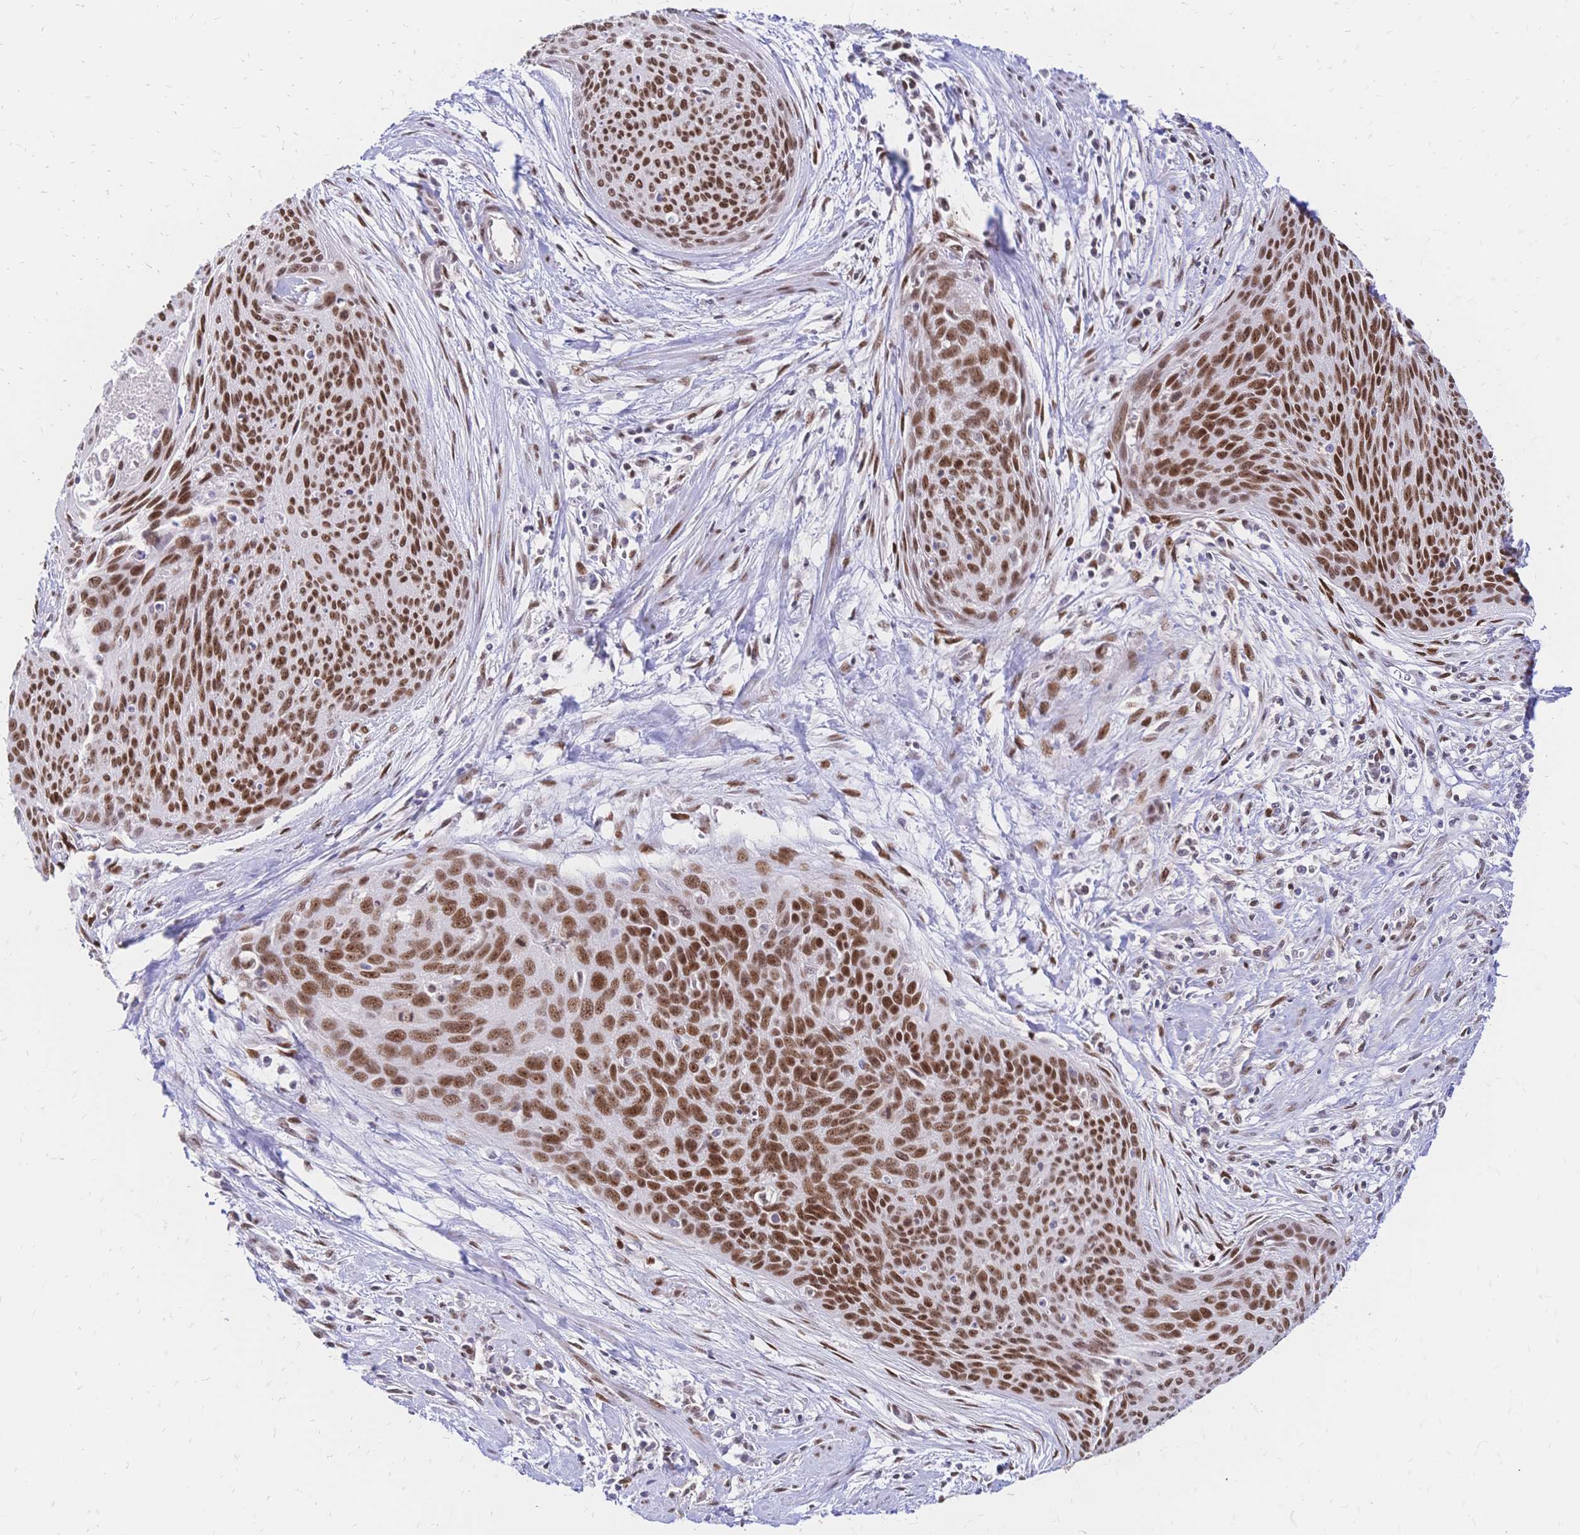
{"staining": {"intensity": "moderate", "quantity": ">75%", "location": "nuclear"}, "tissue": "cervical cancer", "cell_type": "Tumor cells", "image_type": "cancer", "snomed": [{"axis": "morphology", "description": "Squamous cell carcinoma, NOS"}, {"axis": "topography", "description": "Cervix"}], "caption": "IHC micrograph of neoplastic tissue: human squamous cell carcinoma (cervical) stained using IHC exhibits medium levels of moderate protein expression localized specifically in the nuclear of tumor cells, appearing as a nuclear brown color.", "gene": "NFIC", "patient": {"sex": "female", "age": 55}}